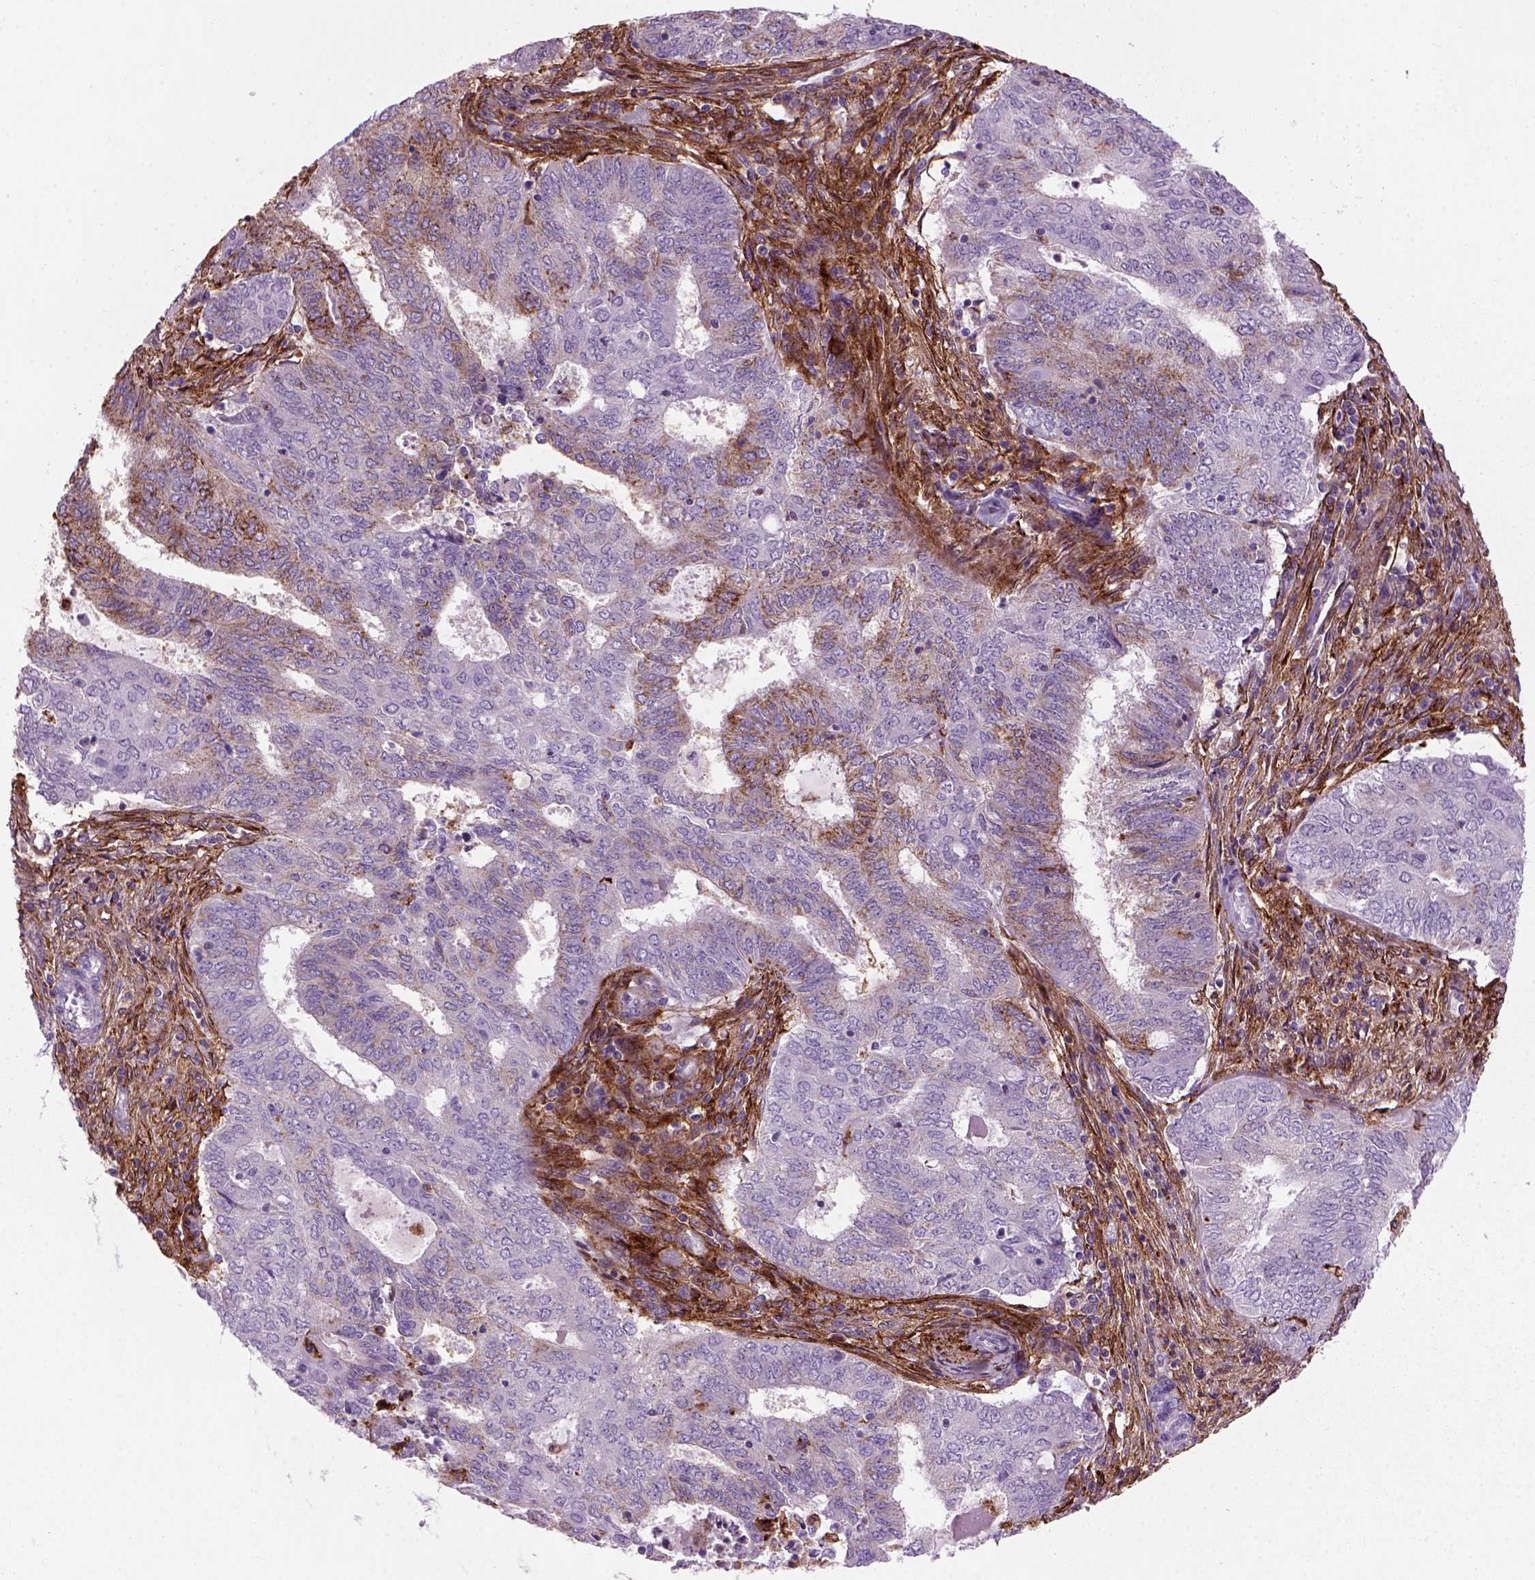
{"staining": {"intensity": "moderate", "quantity": "<25%", "location": "cytoplasmic/membranous"}, "tissue": "endometrial cancer", "cell_type": "Tumor cells", "image_type": "cancer", "snomed": [{"axis": "morphology", "description": "Adenocarcinoma, NOS"}, {"axis": "topography", "description": "Endometrium"}], "caption": "Moderate cytoplasmic/membranous expression is identified in about <25% of tumor cells in endometrial cancer (adenocarcinoma).", "gene": "MARCKS", "patient": {"sex": "female", "age": 62}}